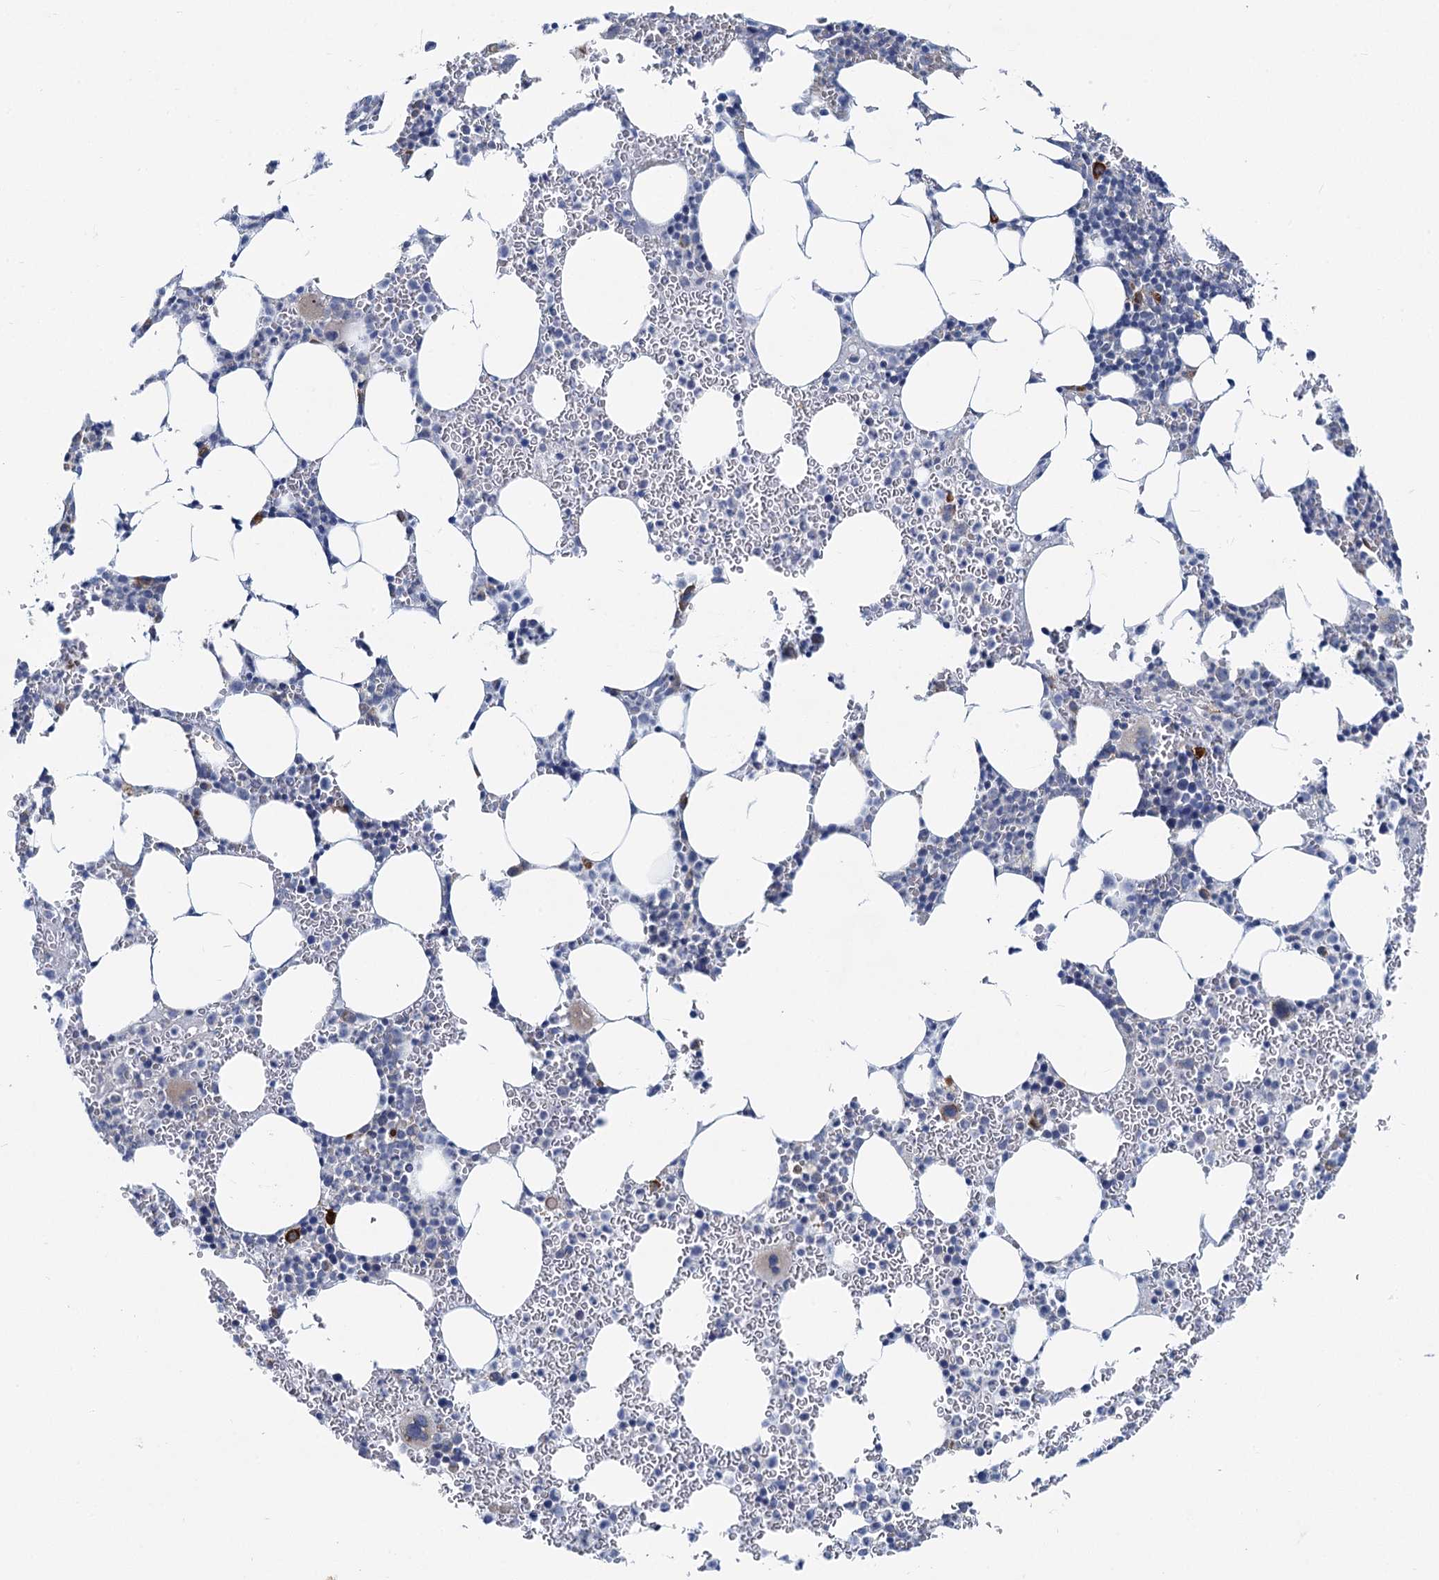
{"staining": {"intensity": "strong", "quantity": "<25%", "location": "cytoplasmic/membranous"}, "tissue": "bone marrow", "cell_type": "Hematopoietic cells", "image_type": "normal", "snomed": [{"axis": "morphology", "description": "Normal tissue, NOS"}, {"axis": "topography", "description": "Bone marrow"}], "caption": "Approximately <25% of hematopoietic cells in unremarkable human bone marrow reveal strong cytoplasmic/membranous protein positivity as visualized by brown immunohistochemical staining.", "gene": "PRSS35", "patient": {"sex": "female", "age": 78}}